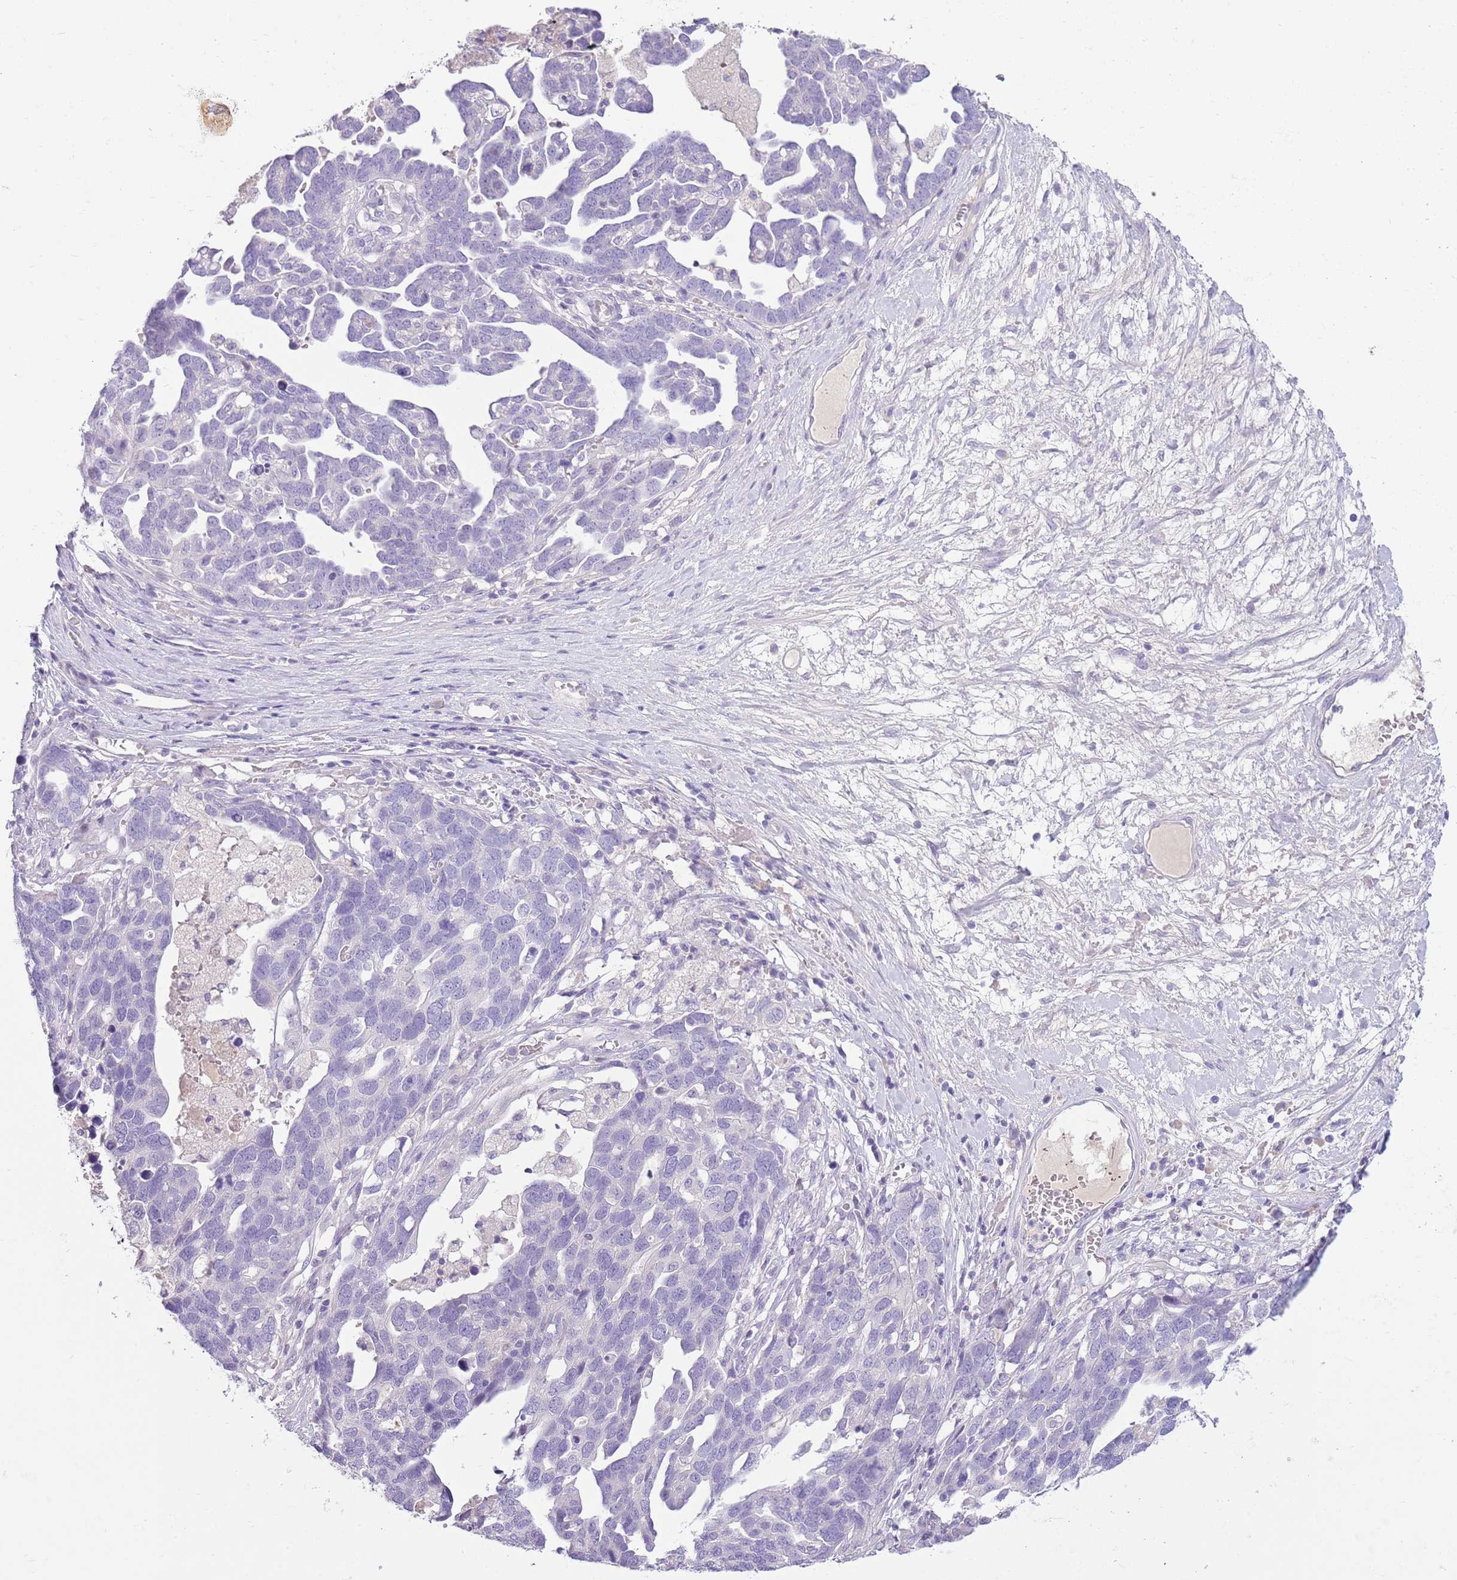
{"staining": {"intensity": "negative", "quantity": "none", "location": "none"}, "tissue": "ovarian cancer", "cell_type": "Tumor cells", "image_type": "cancer", "snomed": [{"axis": "morphology", "description": "Cystadenocarcinoma, serous, NOS"}, {"axis": "topography", "description": "Ovary"}], "caption": "The histopathology image shows no significant staining in tumor cells of serous cystadenocarcinoma (ovarian).", "gene": "TOX2", "patient": {"sex": "female", "age": 54}}